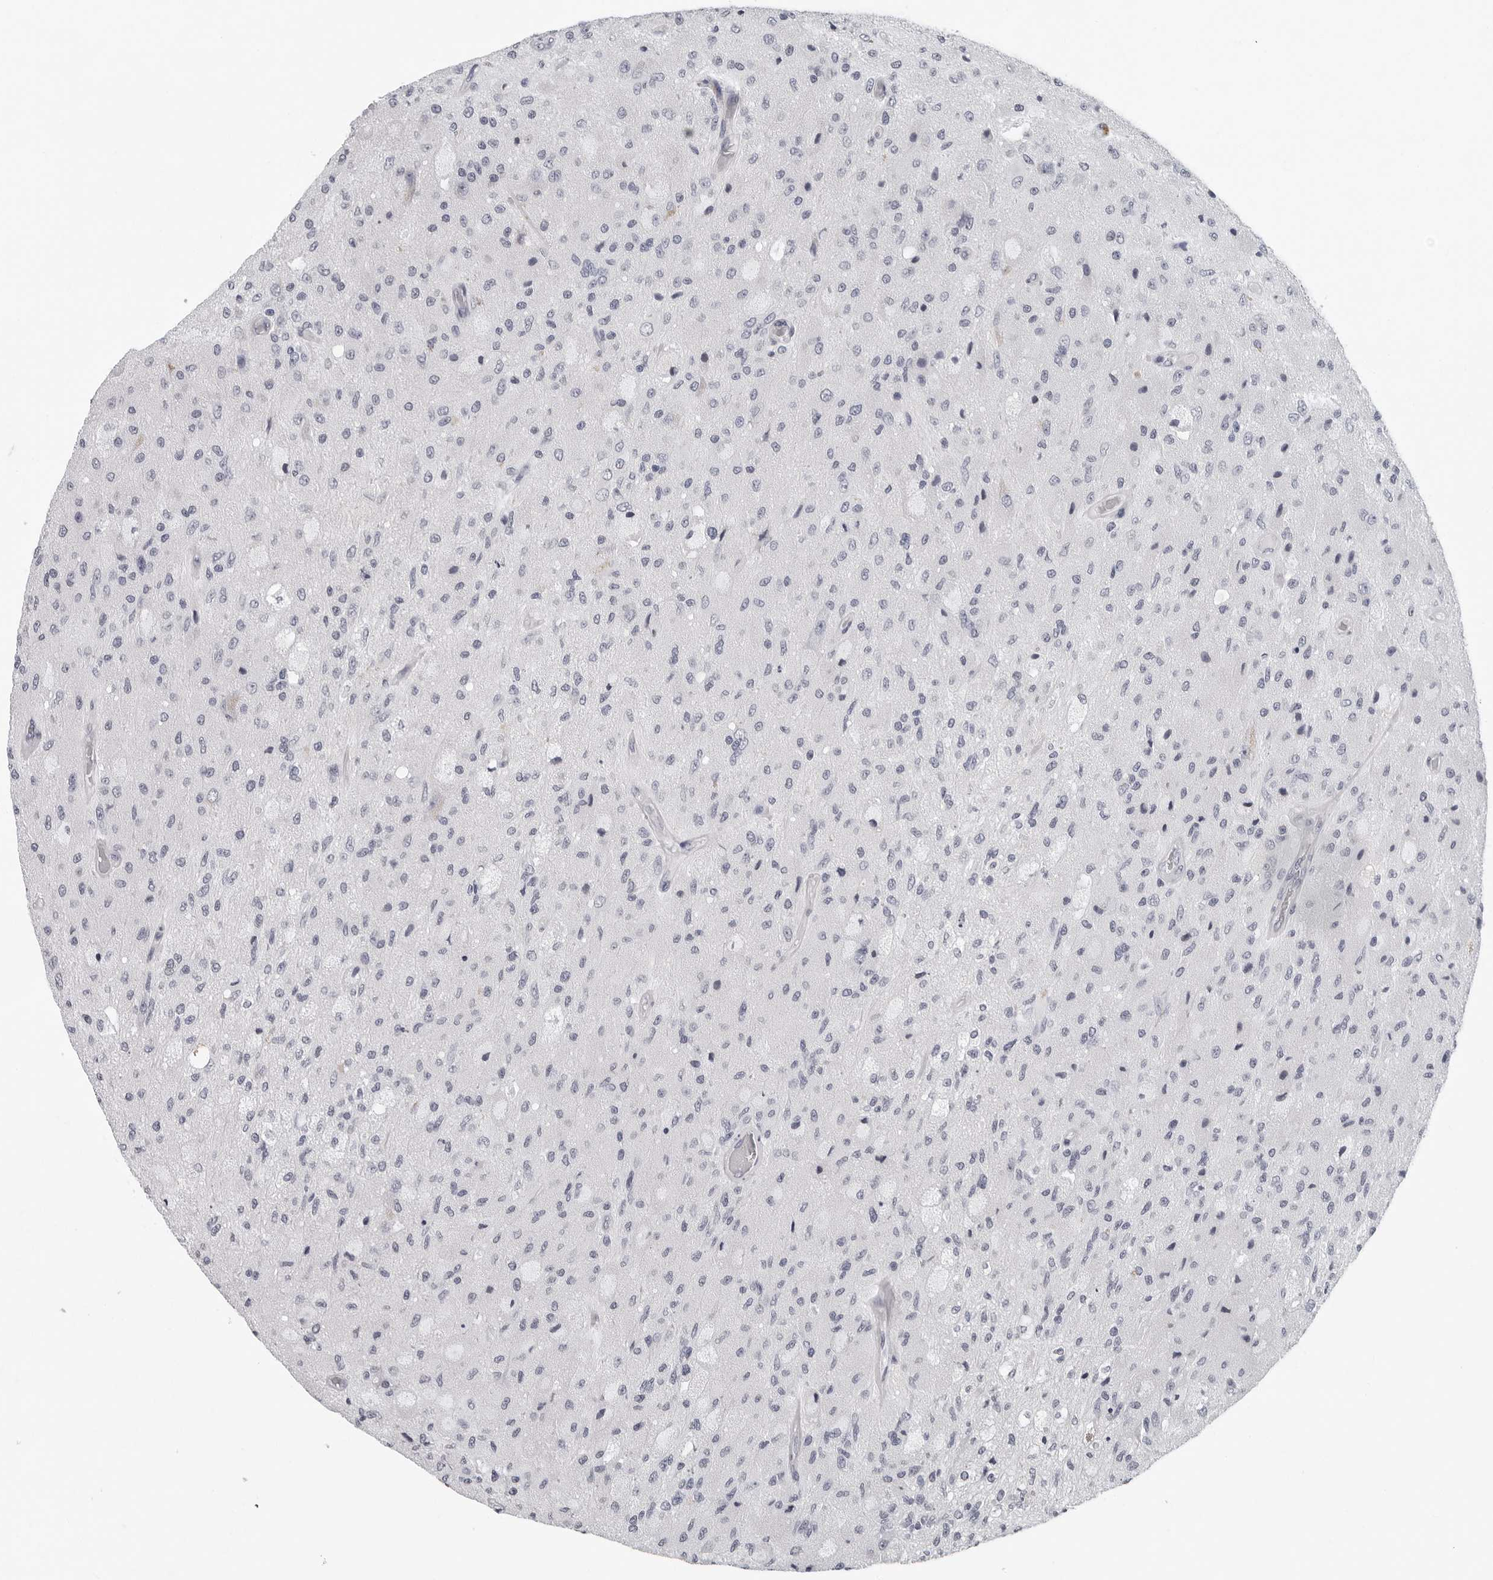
{"staining": {"intensity": "negative", "quantity": "none", "location": "none"}, "tissue": "glioma", "cell_type": "Tumor cells", "image_type": "cancer", "snomed": [{"axis": "morphology", "description": "Normal tissue, NOS"}, {"axis": "morphology", "description": "Glioma, malignant, High grade"}, {"axis": "topography", "description": "Cerebral cortex"}], "caption": "High power microscopy micrograph of an immunohistochemistry (IHC) histopathology image of glioma, revealing no significant staining in tumor cells.", "gene": "CCDC28B", "patient": {"sex": "male", "age": 77}}